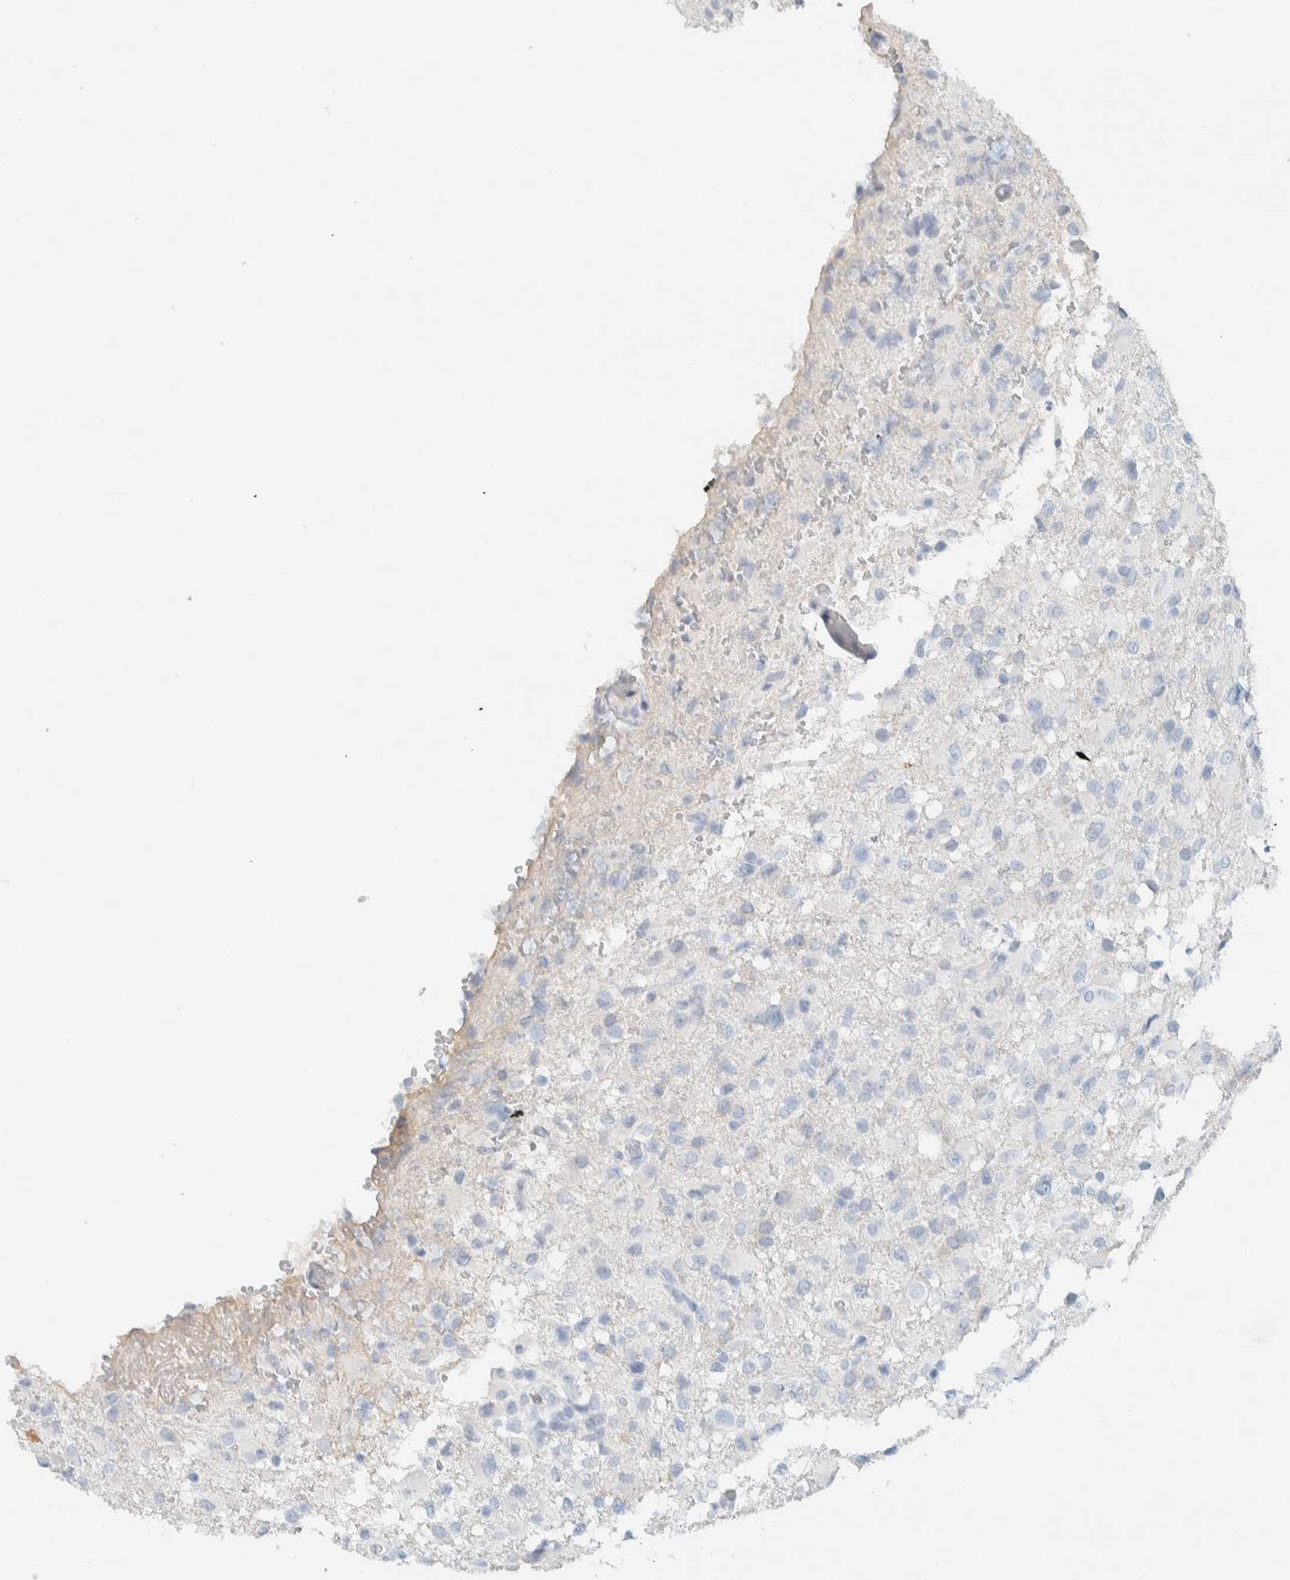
{"staining": {"intensity": "negative", "quantity": "none", "location": "none"}, "tissue": "glioma", "cell_type": "Tumor cells", "image_type": "cancer", "snomed": [{"axis": "morphology", "description": "Glioma, malignant, High grade"}, {"axis": "topography", "description": "Brain"}], "caption": "High-grade glioma (malignant) stained for a protein using IHC reveals no staining tumor cells.", "gene": "ALOX12B", "patient": {"sex": "female", "age": 57}}